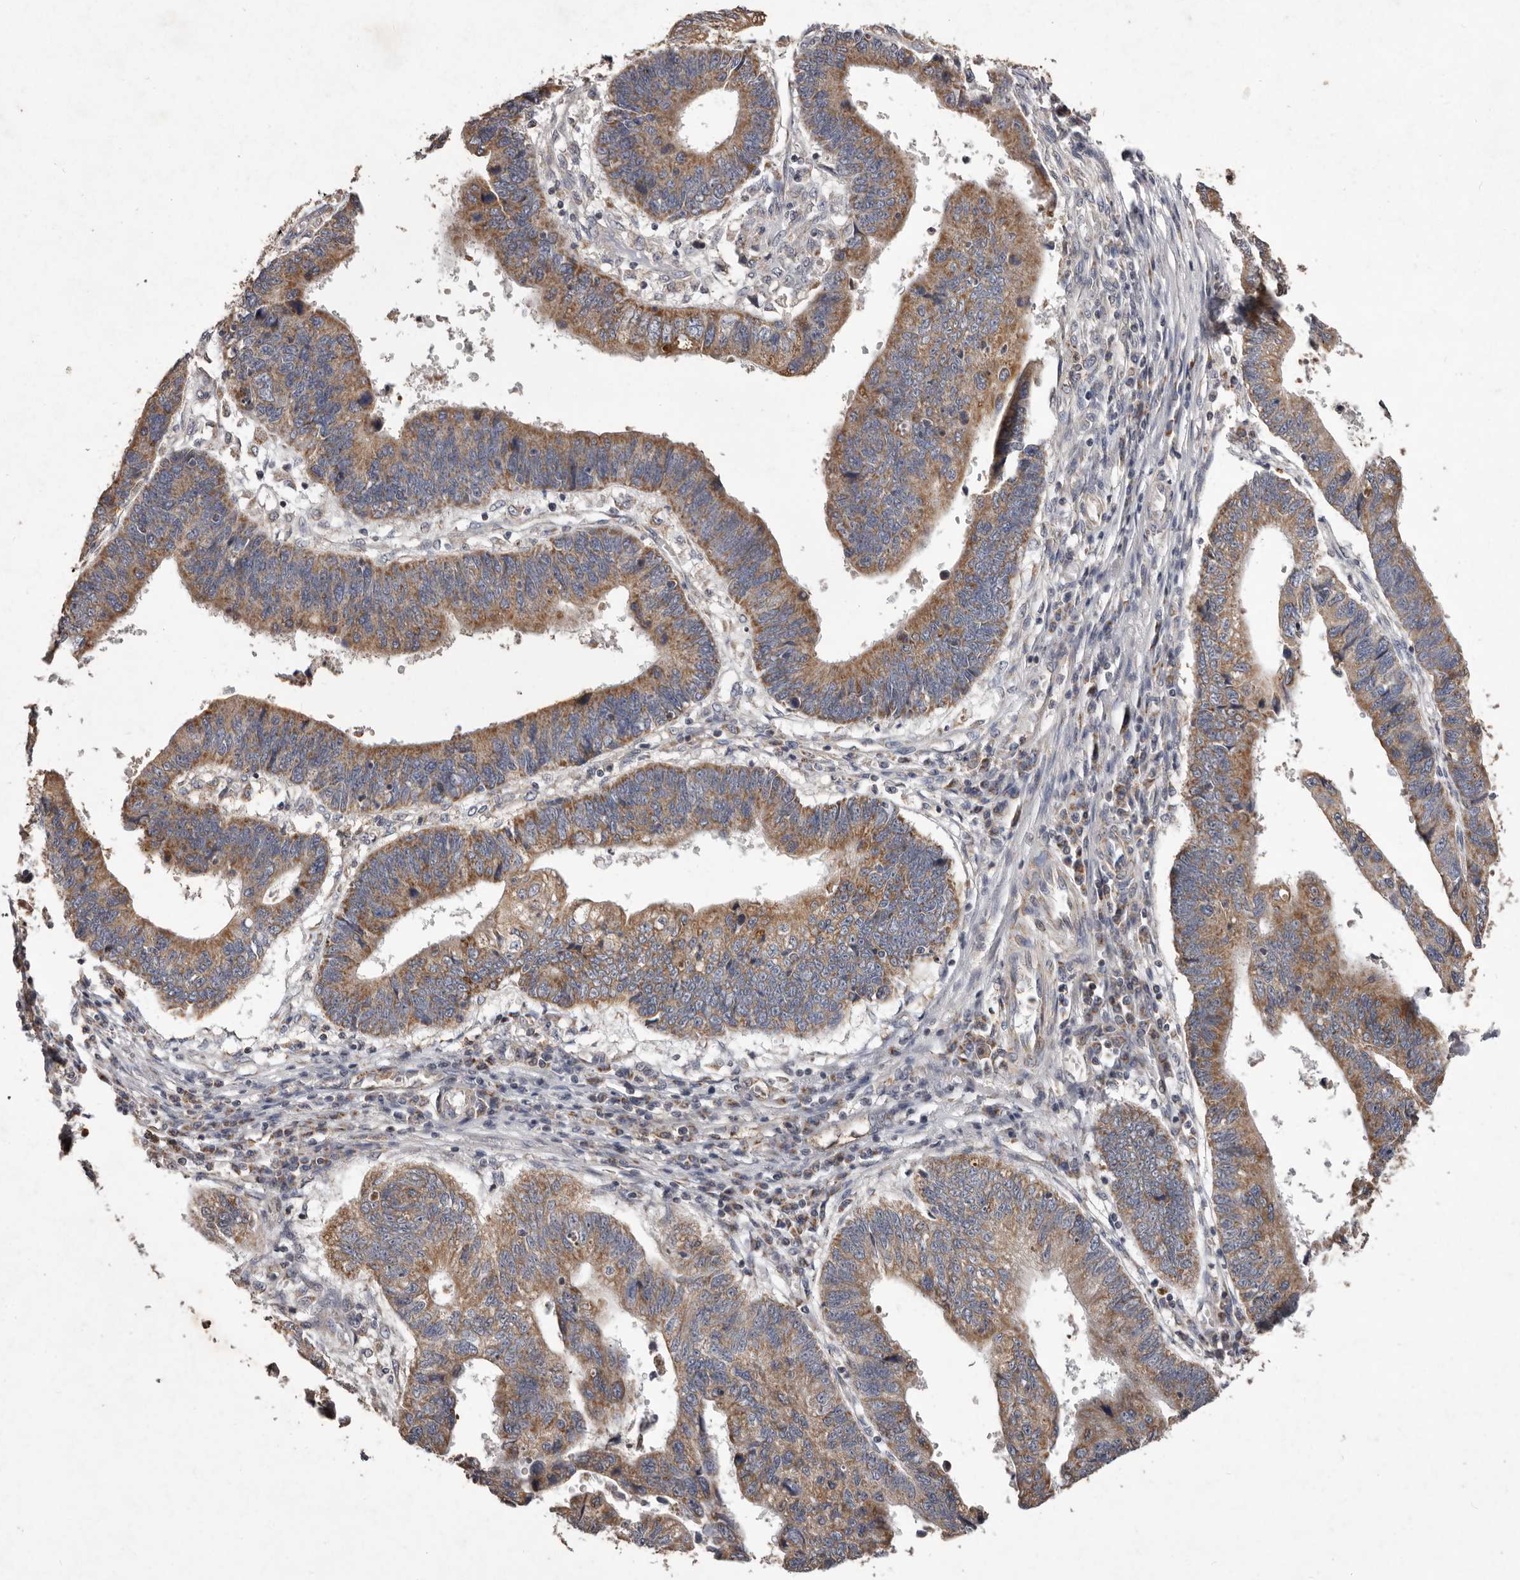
{"staining": {"intensity": "moderate", "quantity": ">75%", "location": "cytoplasmic/membranous"}, "tissue": "stomach cancer", "cell_type": "Tumor cells", "image_type": "cancer", "snomed": [{"axis": "morphology", "description": "Adenocarcinoma, NOS"}, {"axis": "topography", "description": "Stomach"}], "caption": "Stomach cancer stained for a protein (brown) reveals moderate cytoplasmic/membranous positive positivity in approximately >75% of tumor cells.", "gene": "CXCL14", "patient": {"sex": "male", "age": 59}}